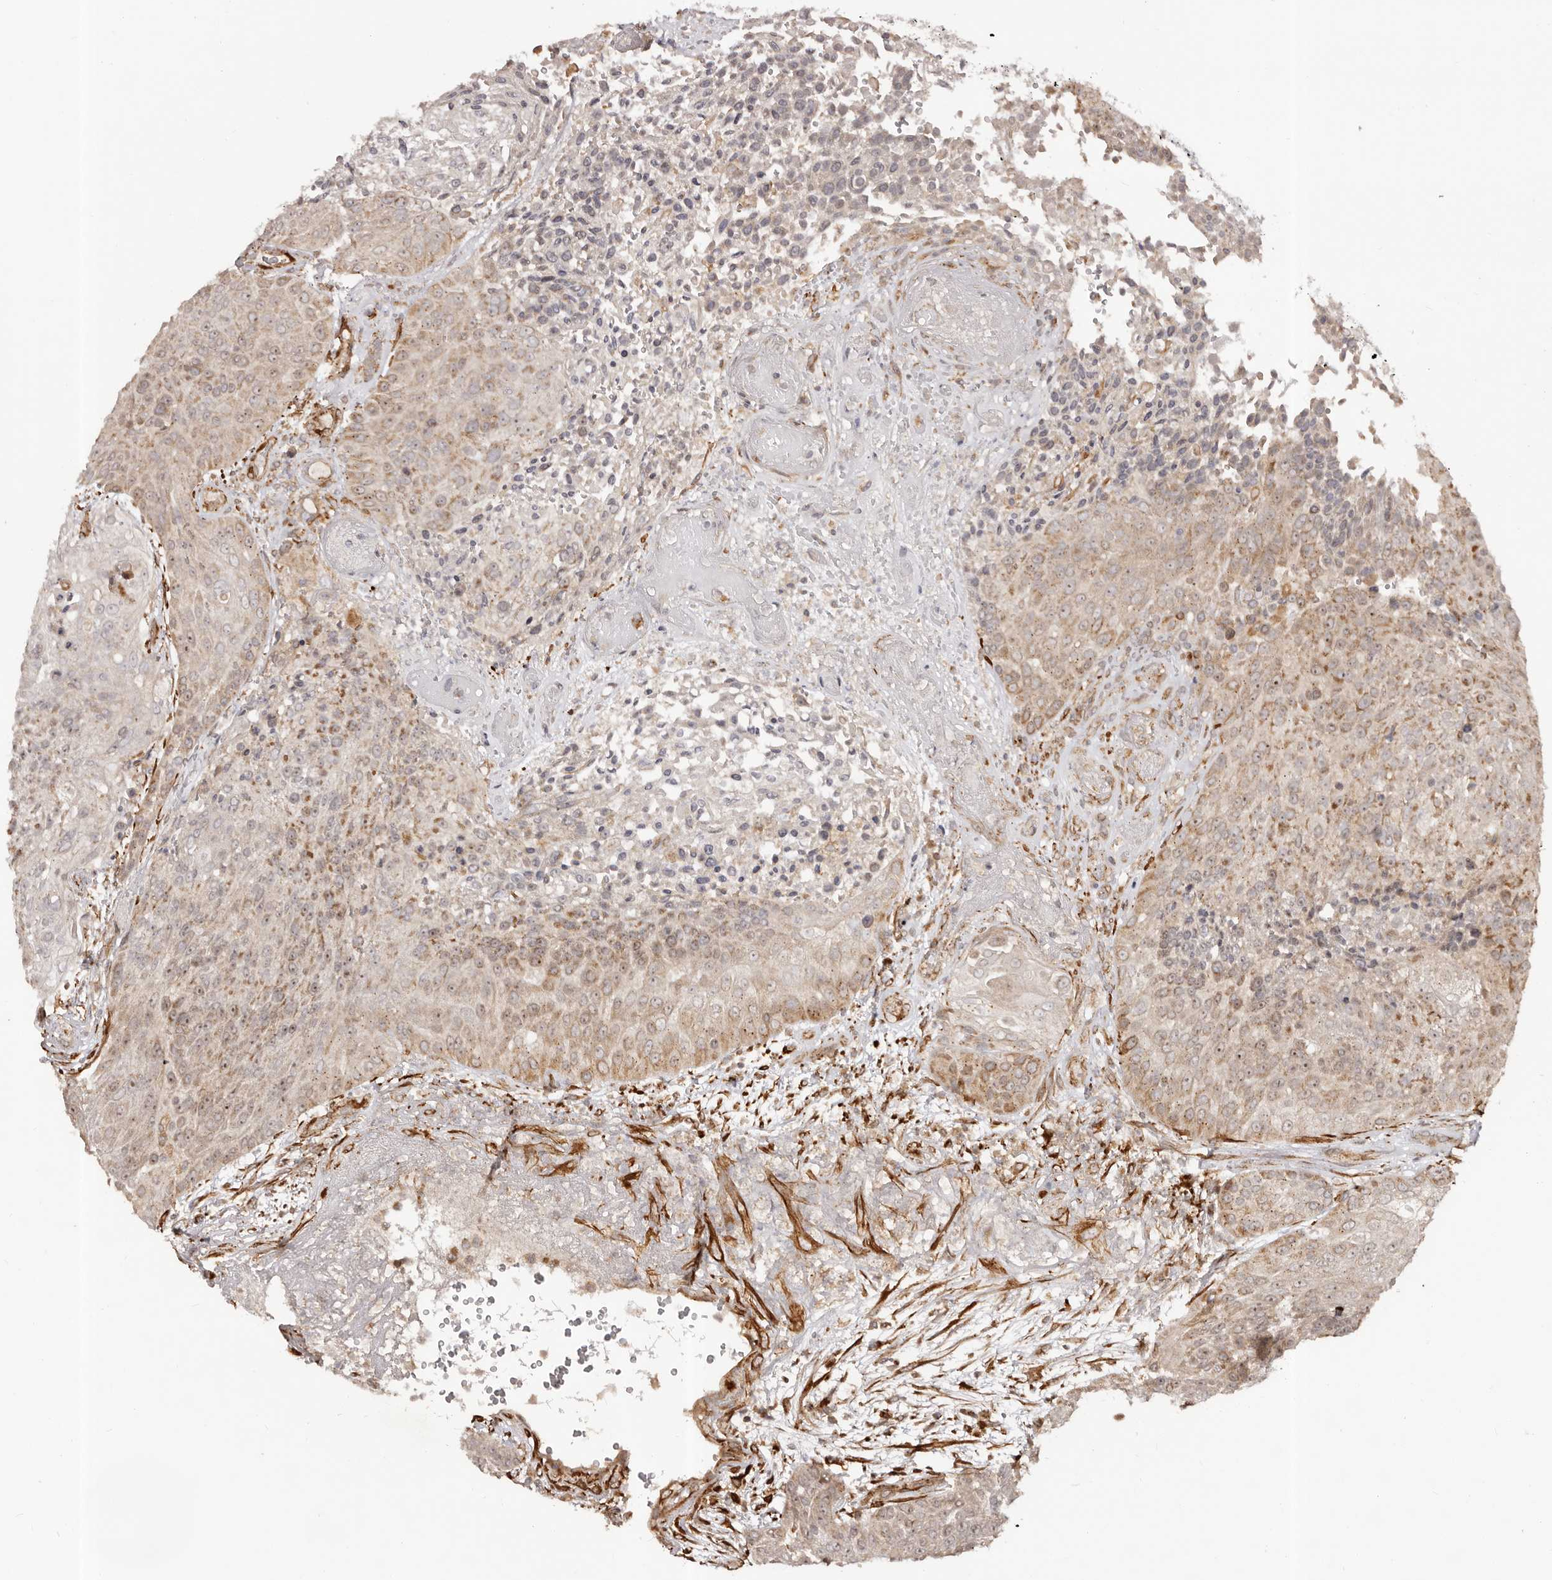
{"staining": {"intensity": "moderate", "quantity": ">75%", "location": "cytoplasmic/membranous,nuclear"}, "tissue": "urothelial cancer", "cell_type": "Tumor cells", "image_type": "cancer", "snomed": [{"axis": "morphology", "description": "Urothelial carcinoma, High grade"}, {"axis": "topography", "description": "Urinary bladder"}], "caption": "This micrograph exhibits immunohistochemistry (IHC) staining of urothelial cancer, with medium moderate cytoplasmic/membranous and nuclear positivity in about >75% of tumor cells.", "gene": "MICAL2", "patient": {"sex": "female", "age": 63}}